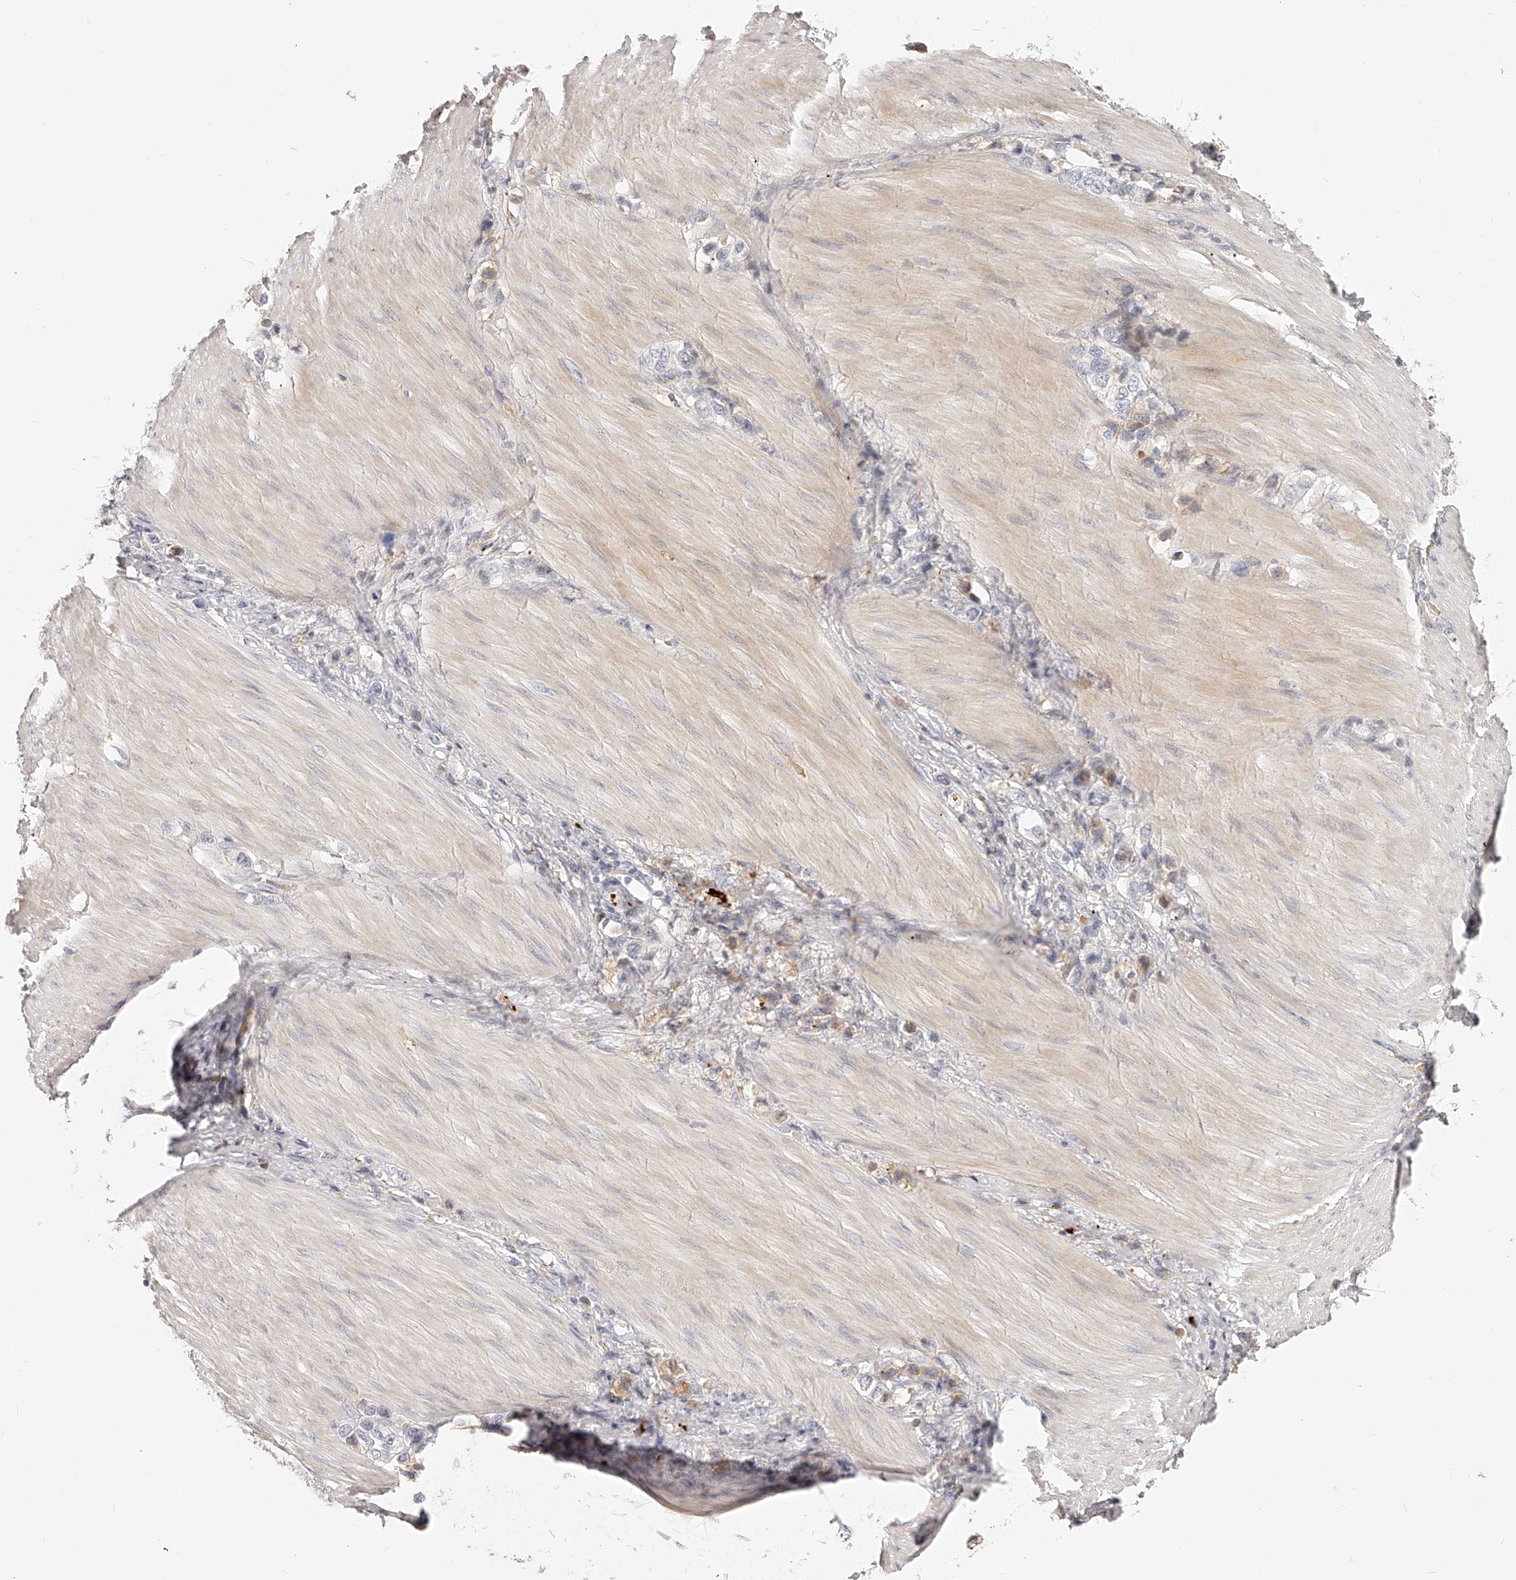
{"staining": {"intensity": "weak", "quantity": "<25%", "location": "cytoplasmic/membranous"}, "tissue": "stomach cancer", "cell_type": "Tumor cells", "image_type": "cancer", "snomed": [{"axis": "morphology", "description": "Adenocarcinoma, NOS"}, {"axis": "topography", "description": "Stomach"}], "caption": "Immunohistochemistry of human adenocarcinoma (stomach) exhibits no staining in tumor cells.", "gene": "ITGB3", "patient": {"sex": "female", "age": 65}}